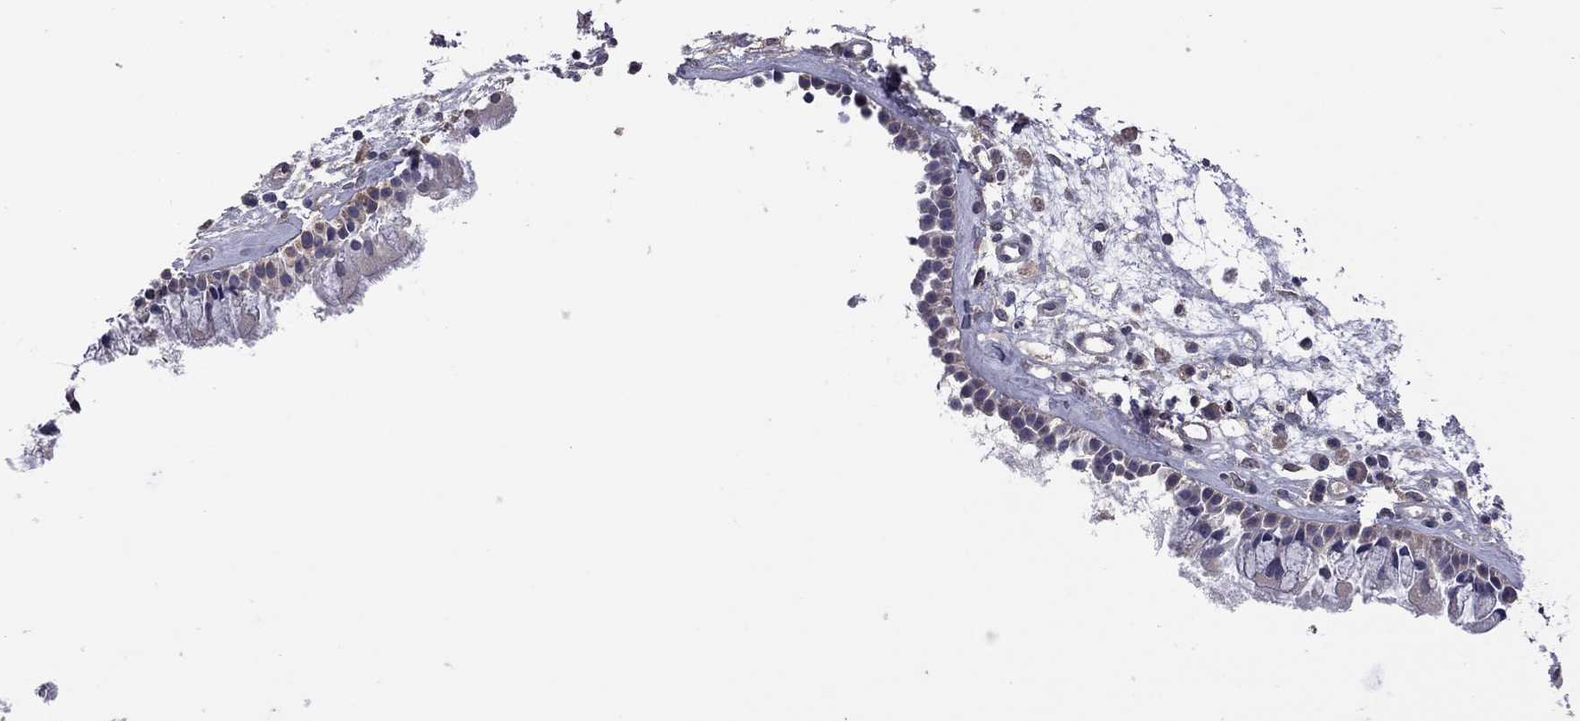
{"staining": {"intensity": "moderate", "quantity": "<25%", "location": "cytoplasmic/membranous"}, "tissue": "nasopharynx", "cell_type": "Respiratory epithelial cells", "image_type": "normal", "snomed": [{"axis": "morphology", "description": "Normal tissue, NOS"}, {"axis": "topography", "description": "Nasopharynx"}], "caption": "DAB (3,3'-diaminobenzidine) immunohistochemical staining of benign human nasopharynx shows moderate cytoplasmic/membranous protein positivity in approximately <25% of respiratory epithelial cells.", "gene": "TSNARE1", "patient": {"sex": "female", "age": 47}}